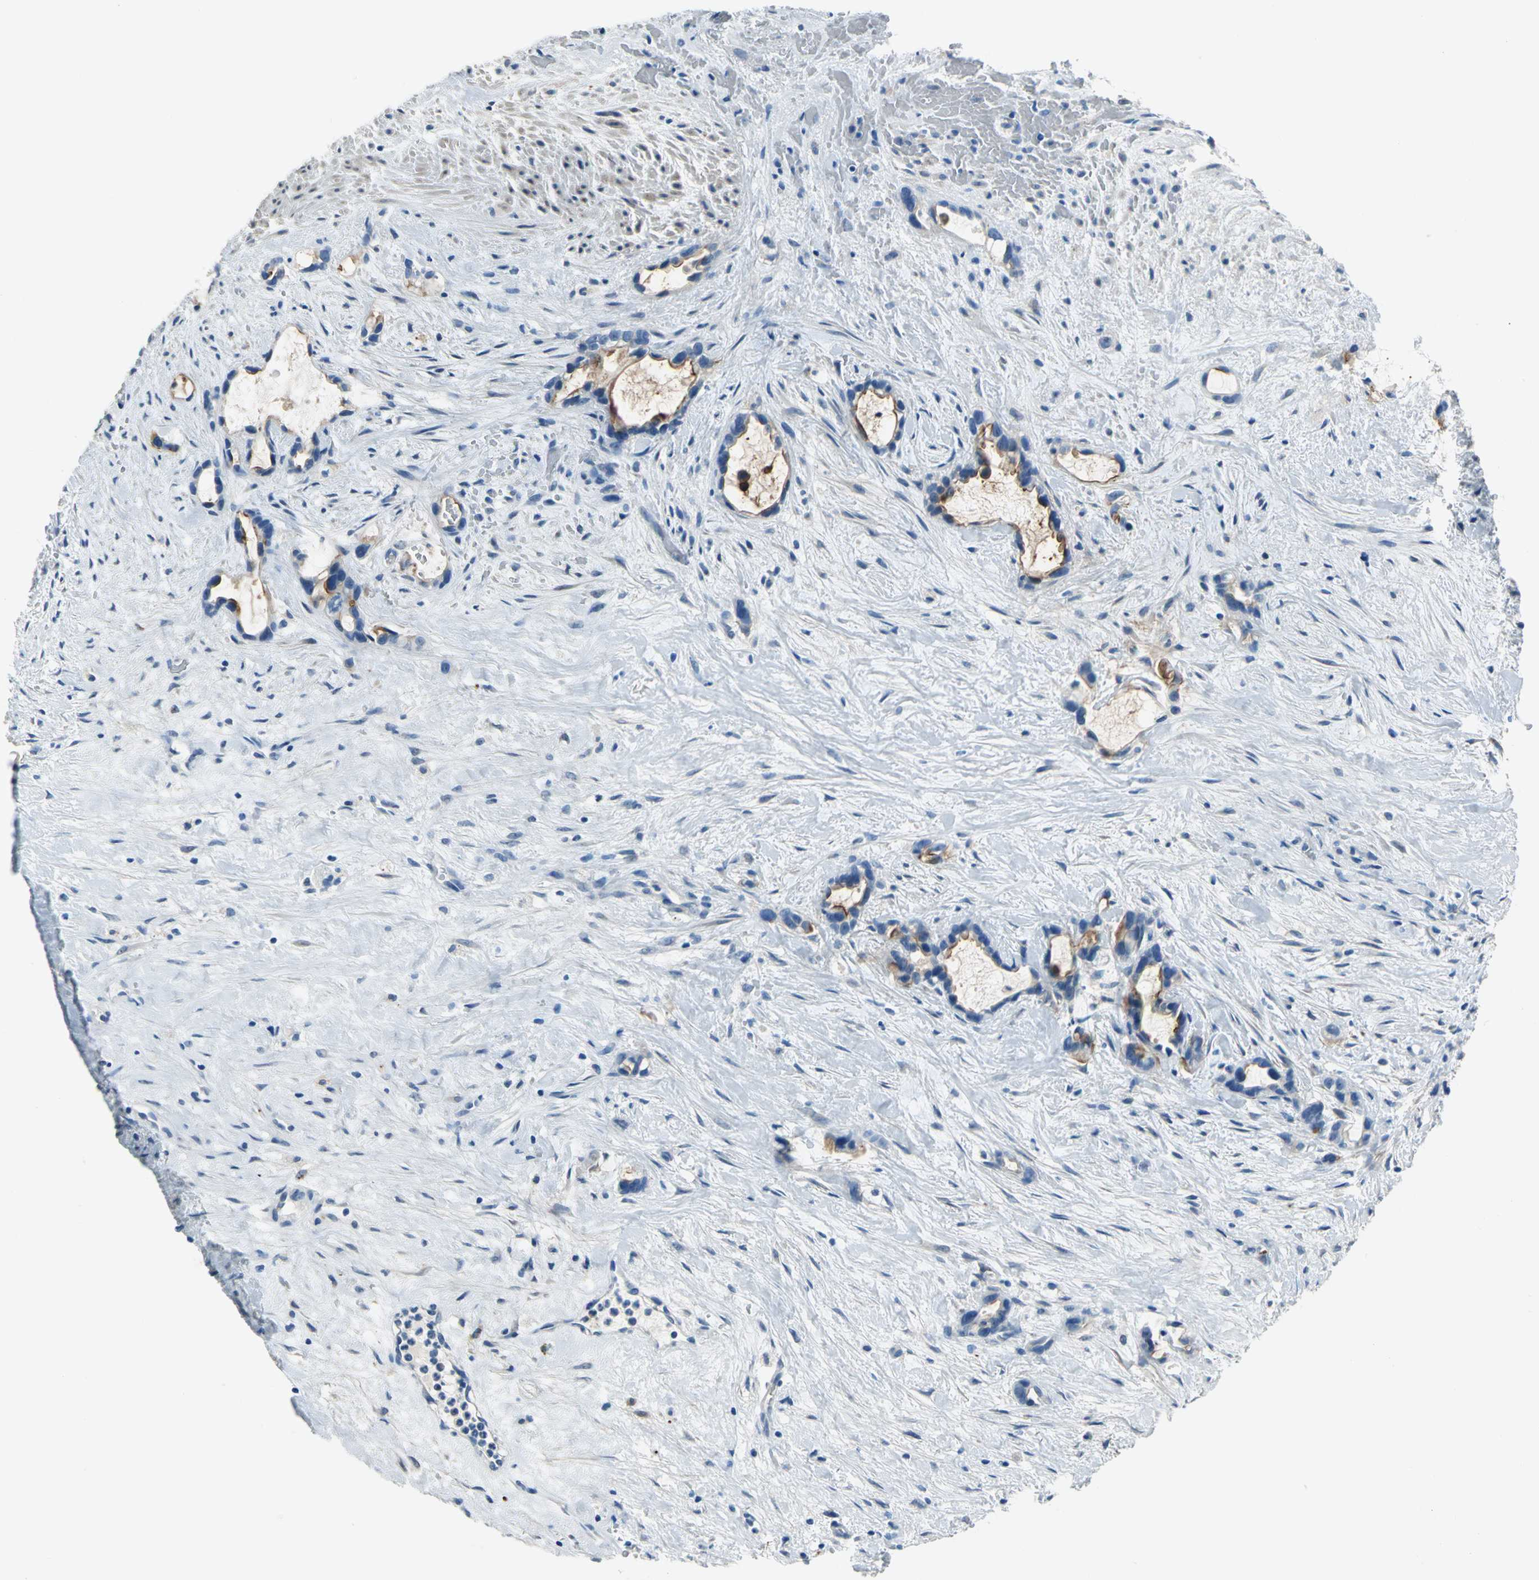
{"staining": {"intensity": "moderate", "quantity": "<25%", "location": "cytoplasmic/membranous"}, "tissue": "liver cancer", "cell_type": "Tumor cells", "image_type": "cancer", "snomed": [{"axis": "morphology", "description": "Cholangiocarcinoma"}, {"axis": "topography", "description": "Liver"}], "caption": "Immunohistochemistry (IHC) (DAB) staining of liver cholangiocarcinoma demonstrates moderate cytoplasmic/membranous protein expression in about <25% of tumor cells. (DAB IHC with brightfield microscopy, high magnification).", "gene": "MUC4", "patient": {"sex": "female", "age": 65}}